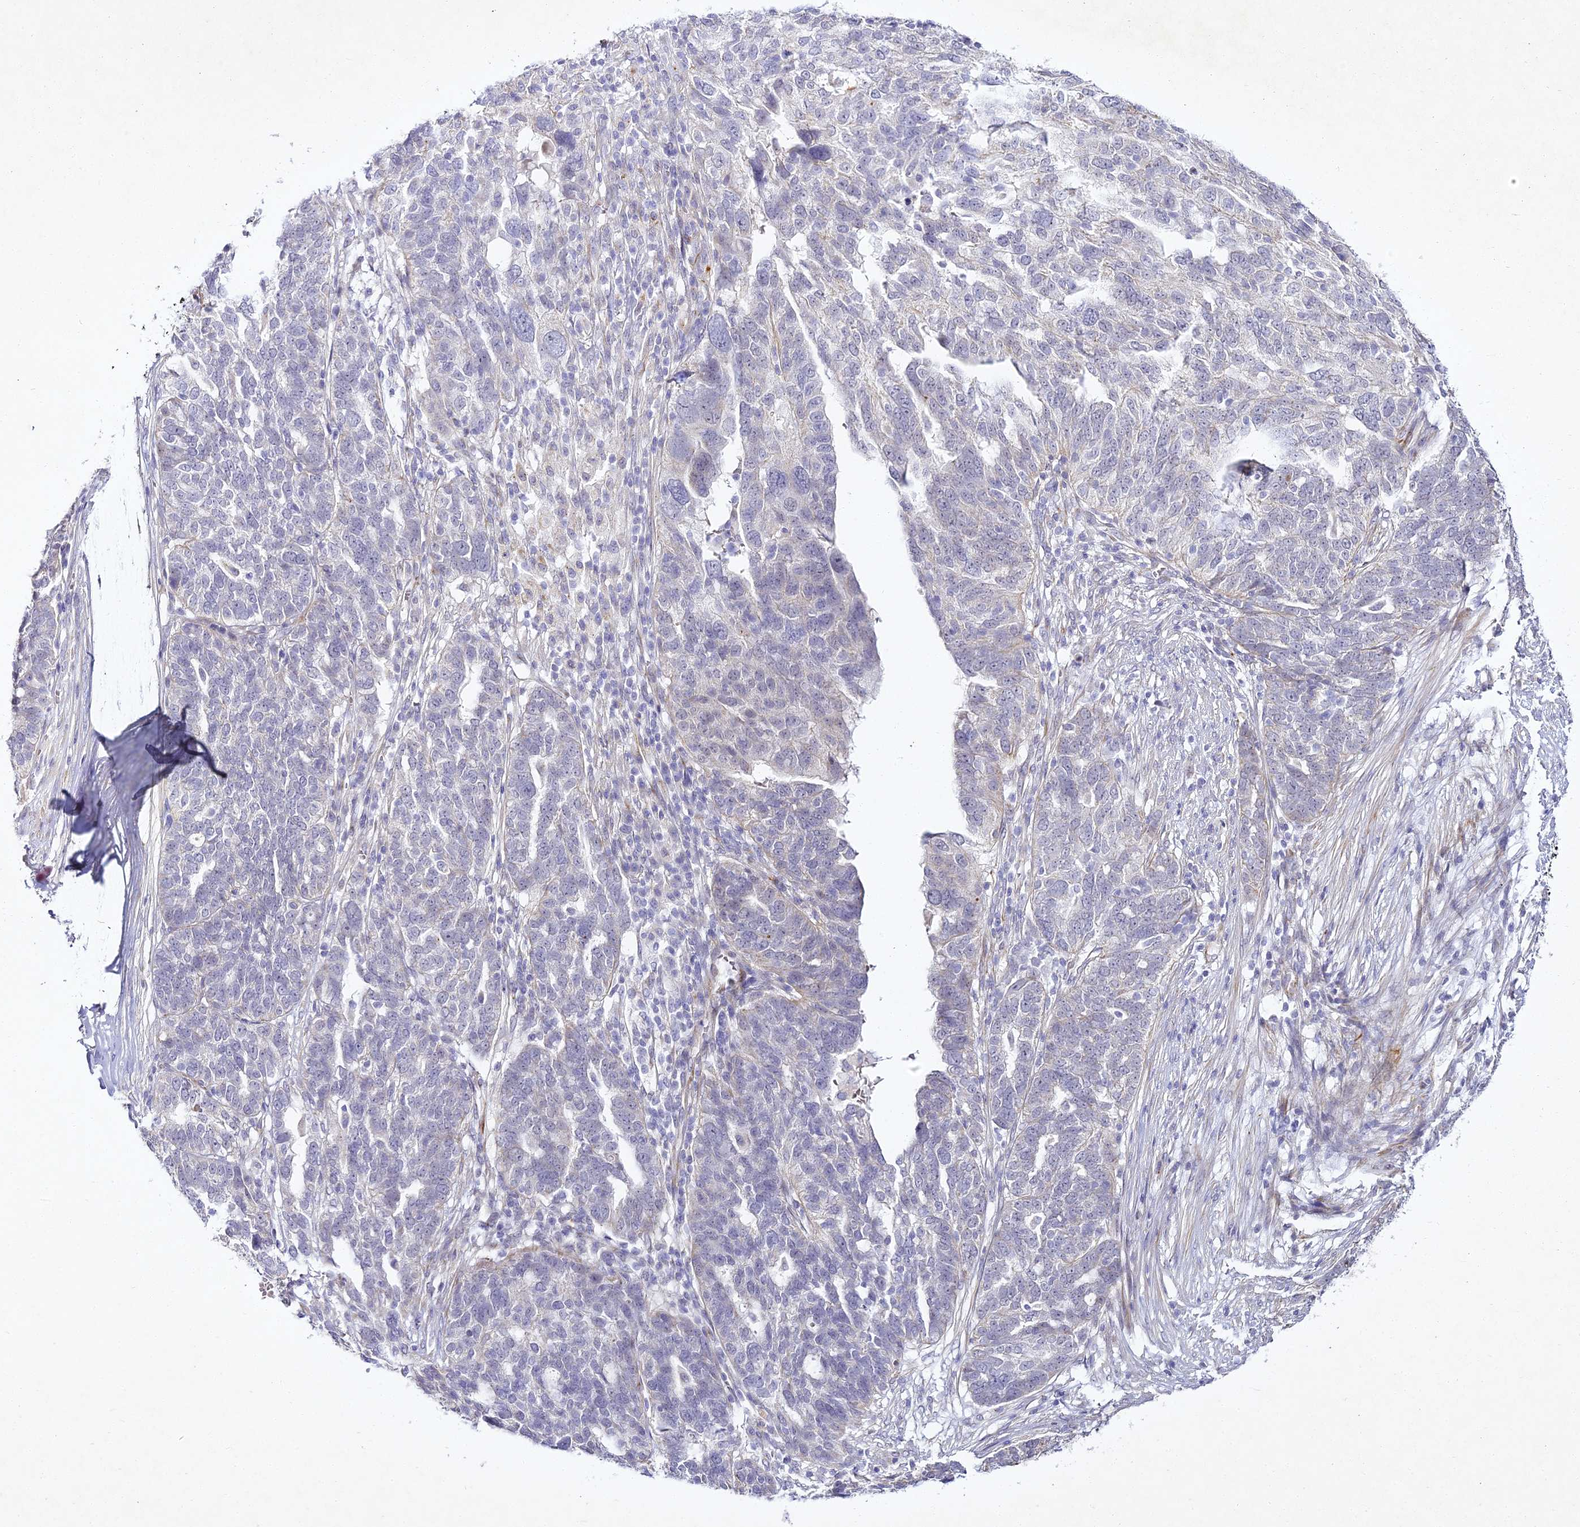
{"staining": {"intensity": "negative", "quantity": "none", "location": "none"}, "tissue": "ovarian cancer", "cell_type": "Tumor cells", "image_type": "cancer", "snomed": [{"axis": "morphology", "description": "Cystadenocarcinoma, serous, NOS"}, {"axis": "topography", "description": "Ovary"}], "caption": "Tumor cells show no significant protein staining in serous cystadenocarcinoma (ovarian). The staining is performed using DAB (3,3'-diaminobenzidine) brown chromogen with nuclei counter-stained in using hematoxylin.", "gene": "ALPG", "patient": {"sex": "female", "age": 59}}